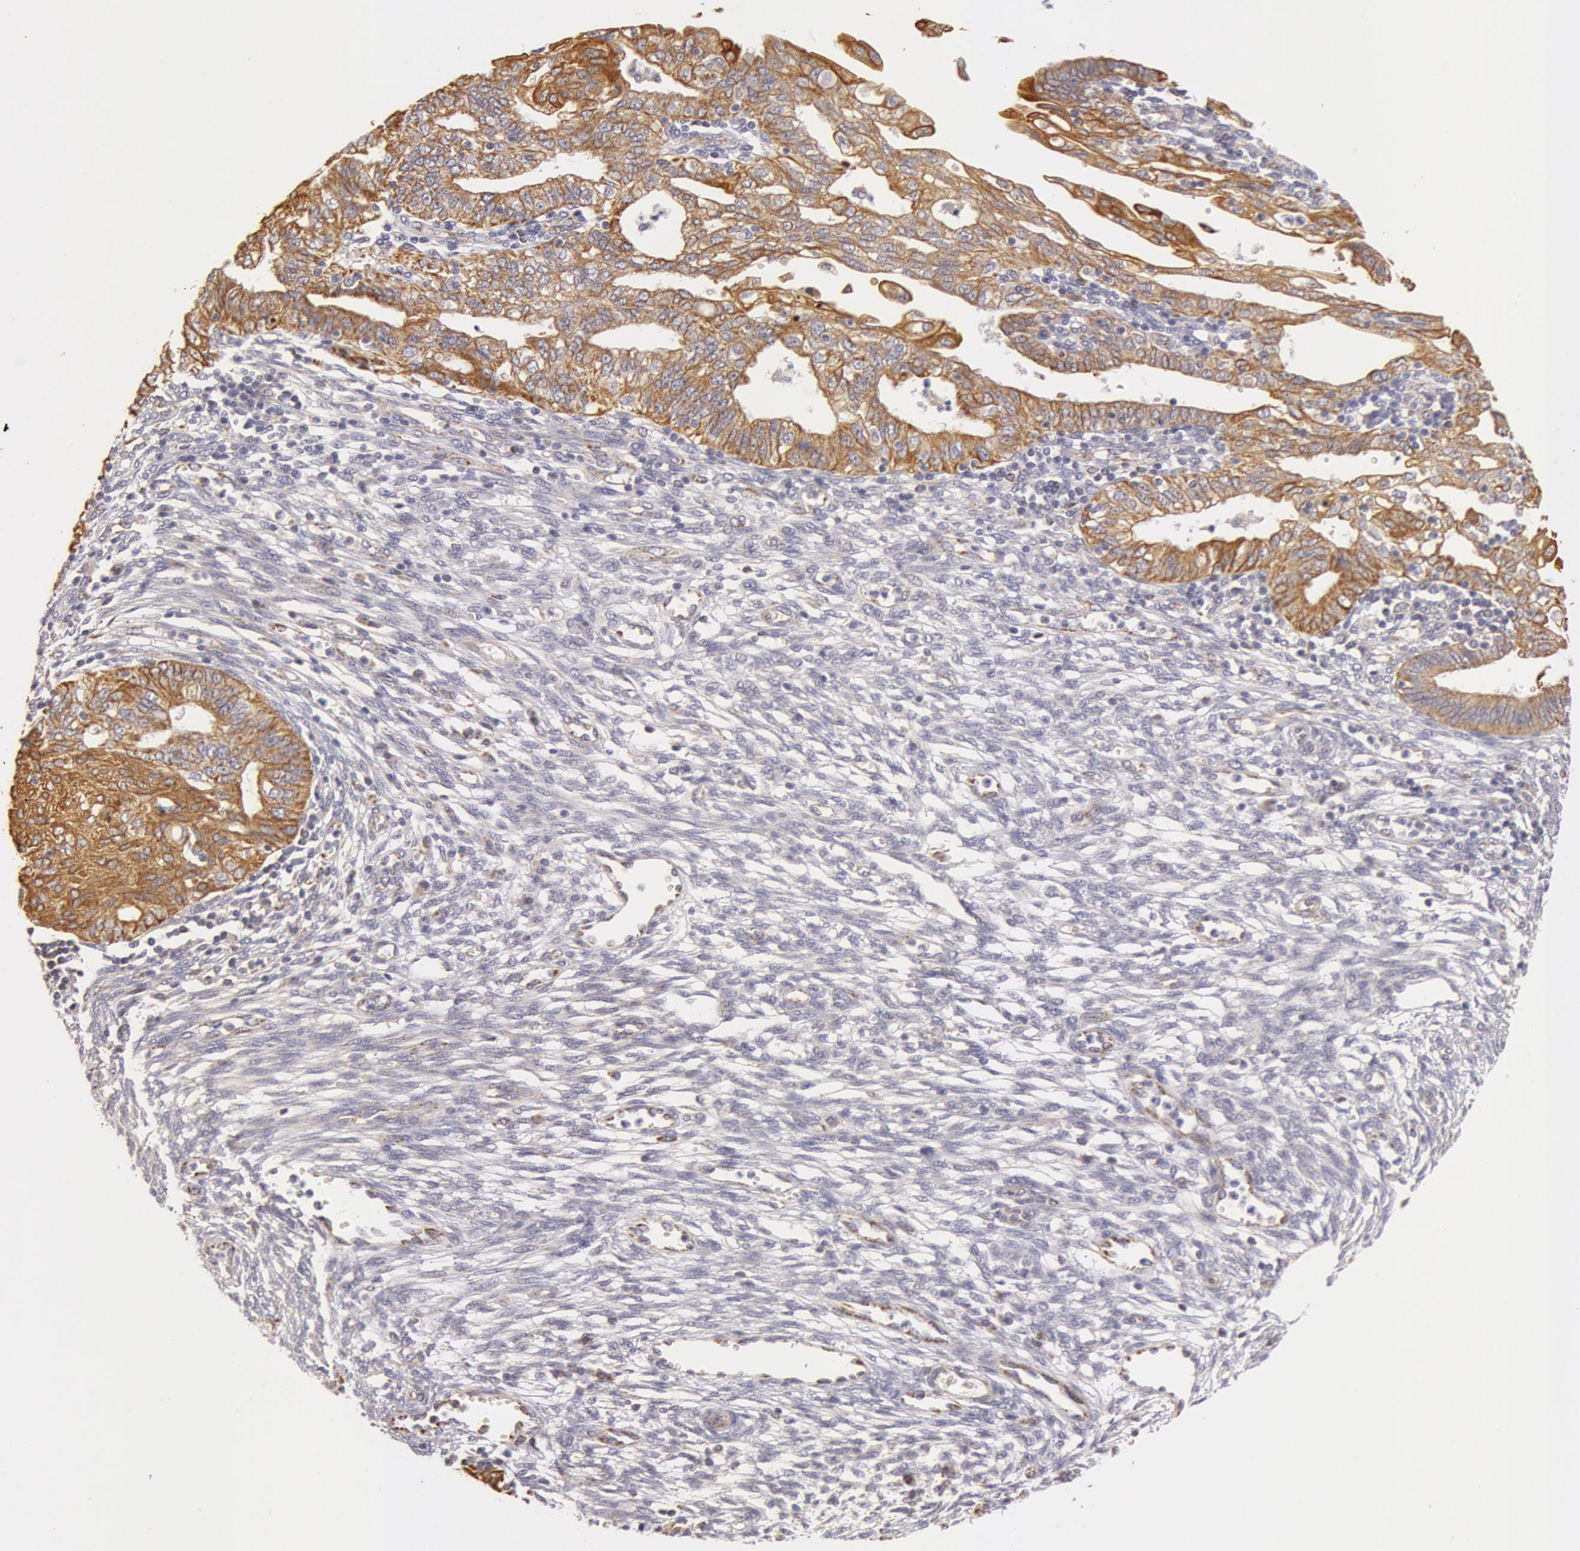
{"staining": {"intensity": "moderate", "quantity": ">75%", "location": "cytoplasmic/membranous"}, "tissue": "endometrial cancer", "cell_type": "Tumor cells", "image_type": "cancer", "snomed": [{"axis": "morphology", "description": "Adenocarcinoma, NOS"}, {"axis": "topography", "description": "Endometrium"}], "caption": "This is an image of immunohistochemistry staining of endometrial cancer (adenocarcinoma), which shows moderate positivity in the cytoplasmic/membranous of tumor cells.", "gene": "KRT18", "patient": {"sex": "female", "age": 51}}